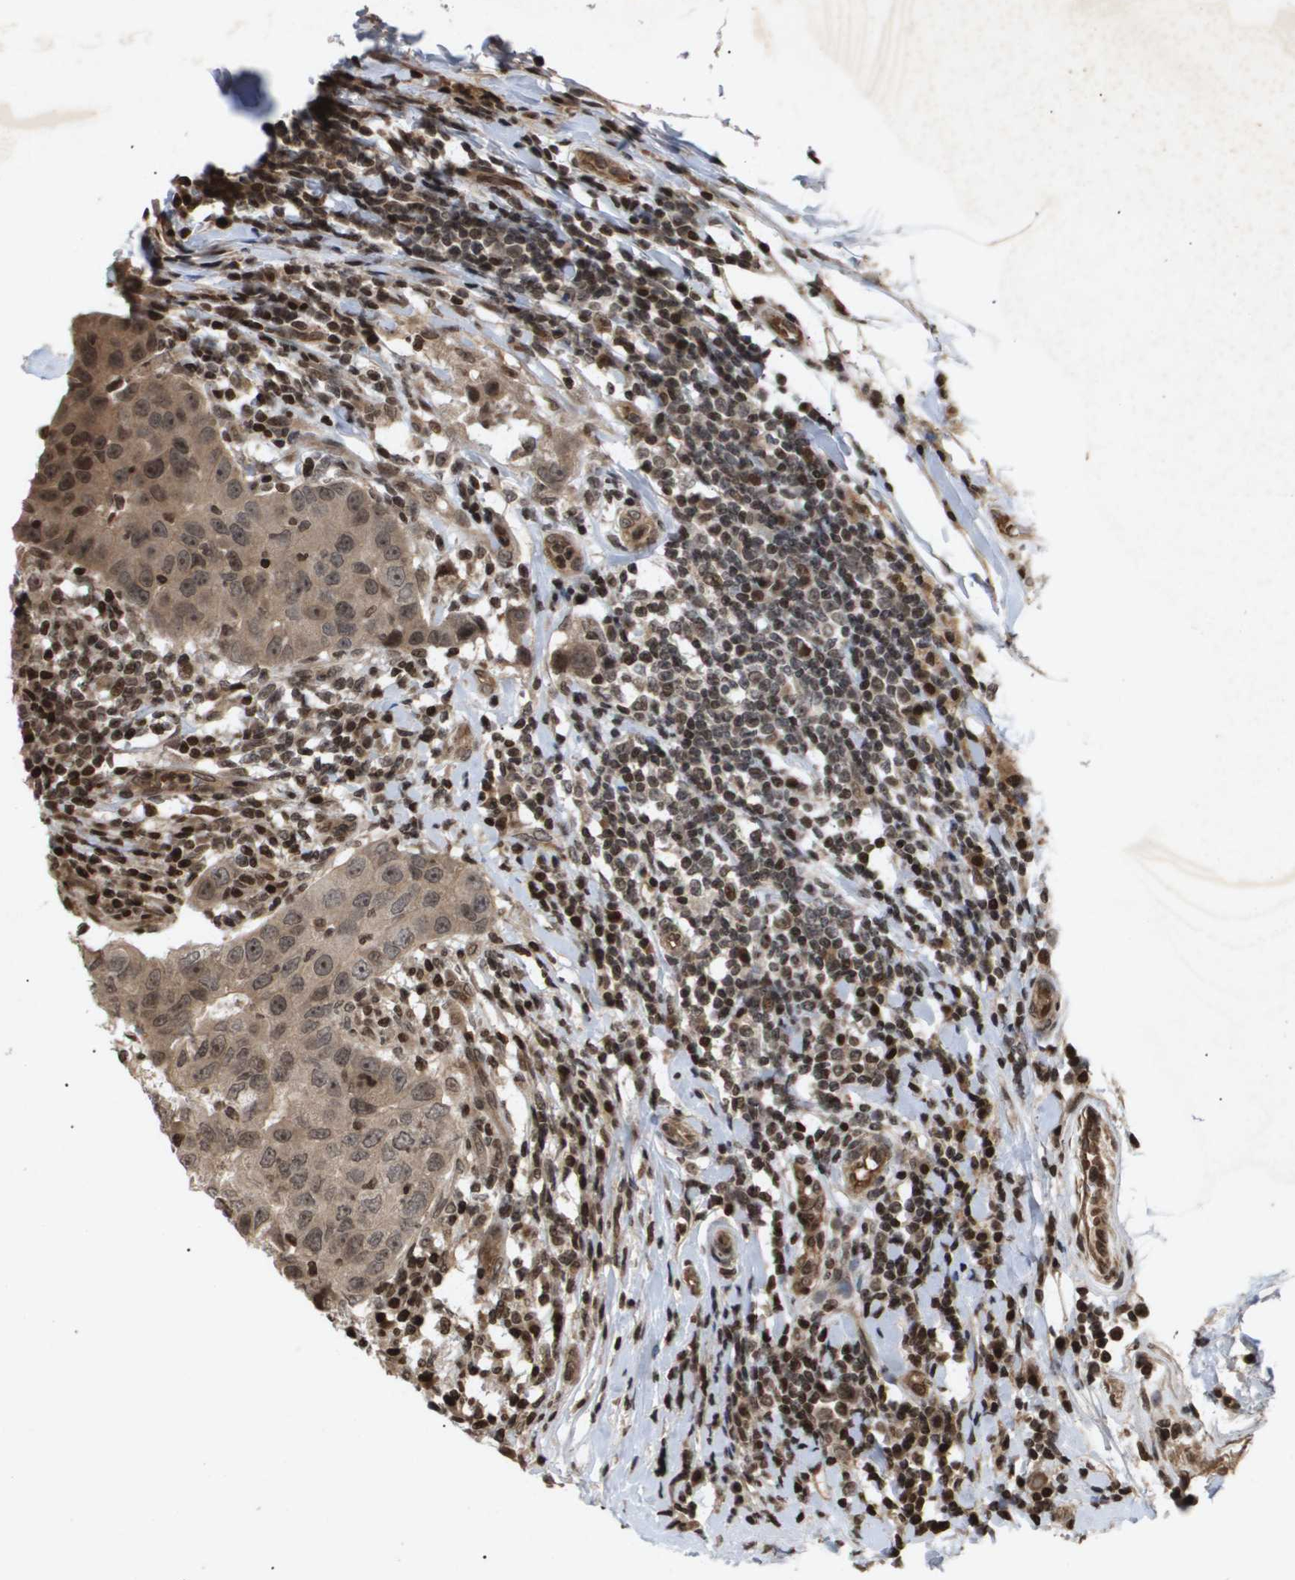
{"staining": {"intensity": "moderate", "quantity": "25%-75%", "location": "cytoplasmic/membranous,nuclear"}, "tissue": "breast cancer", "cell_type": "Tumor cells", "image_type": "cancer", "snomed": [{"axis": "morphology", "description": "Duct carcinoma"}, {"axis": "topography", "description": "Breast"}], "caption": "This histopathology image reveals immunohistochemistry (IHC) staining of breast intraductal carcinoma, with medium moderate cytoplasmic/membranous and nuclear staining in approximately 25%-75% of tumor cells.", "gene": "HSPA6", "patient": {"sex": "female", "age": 27}}